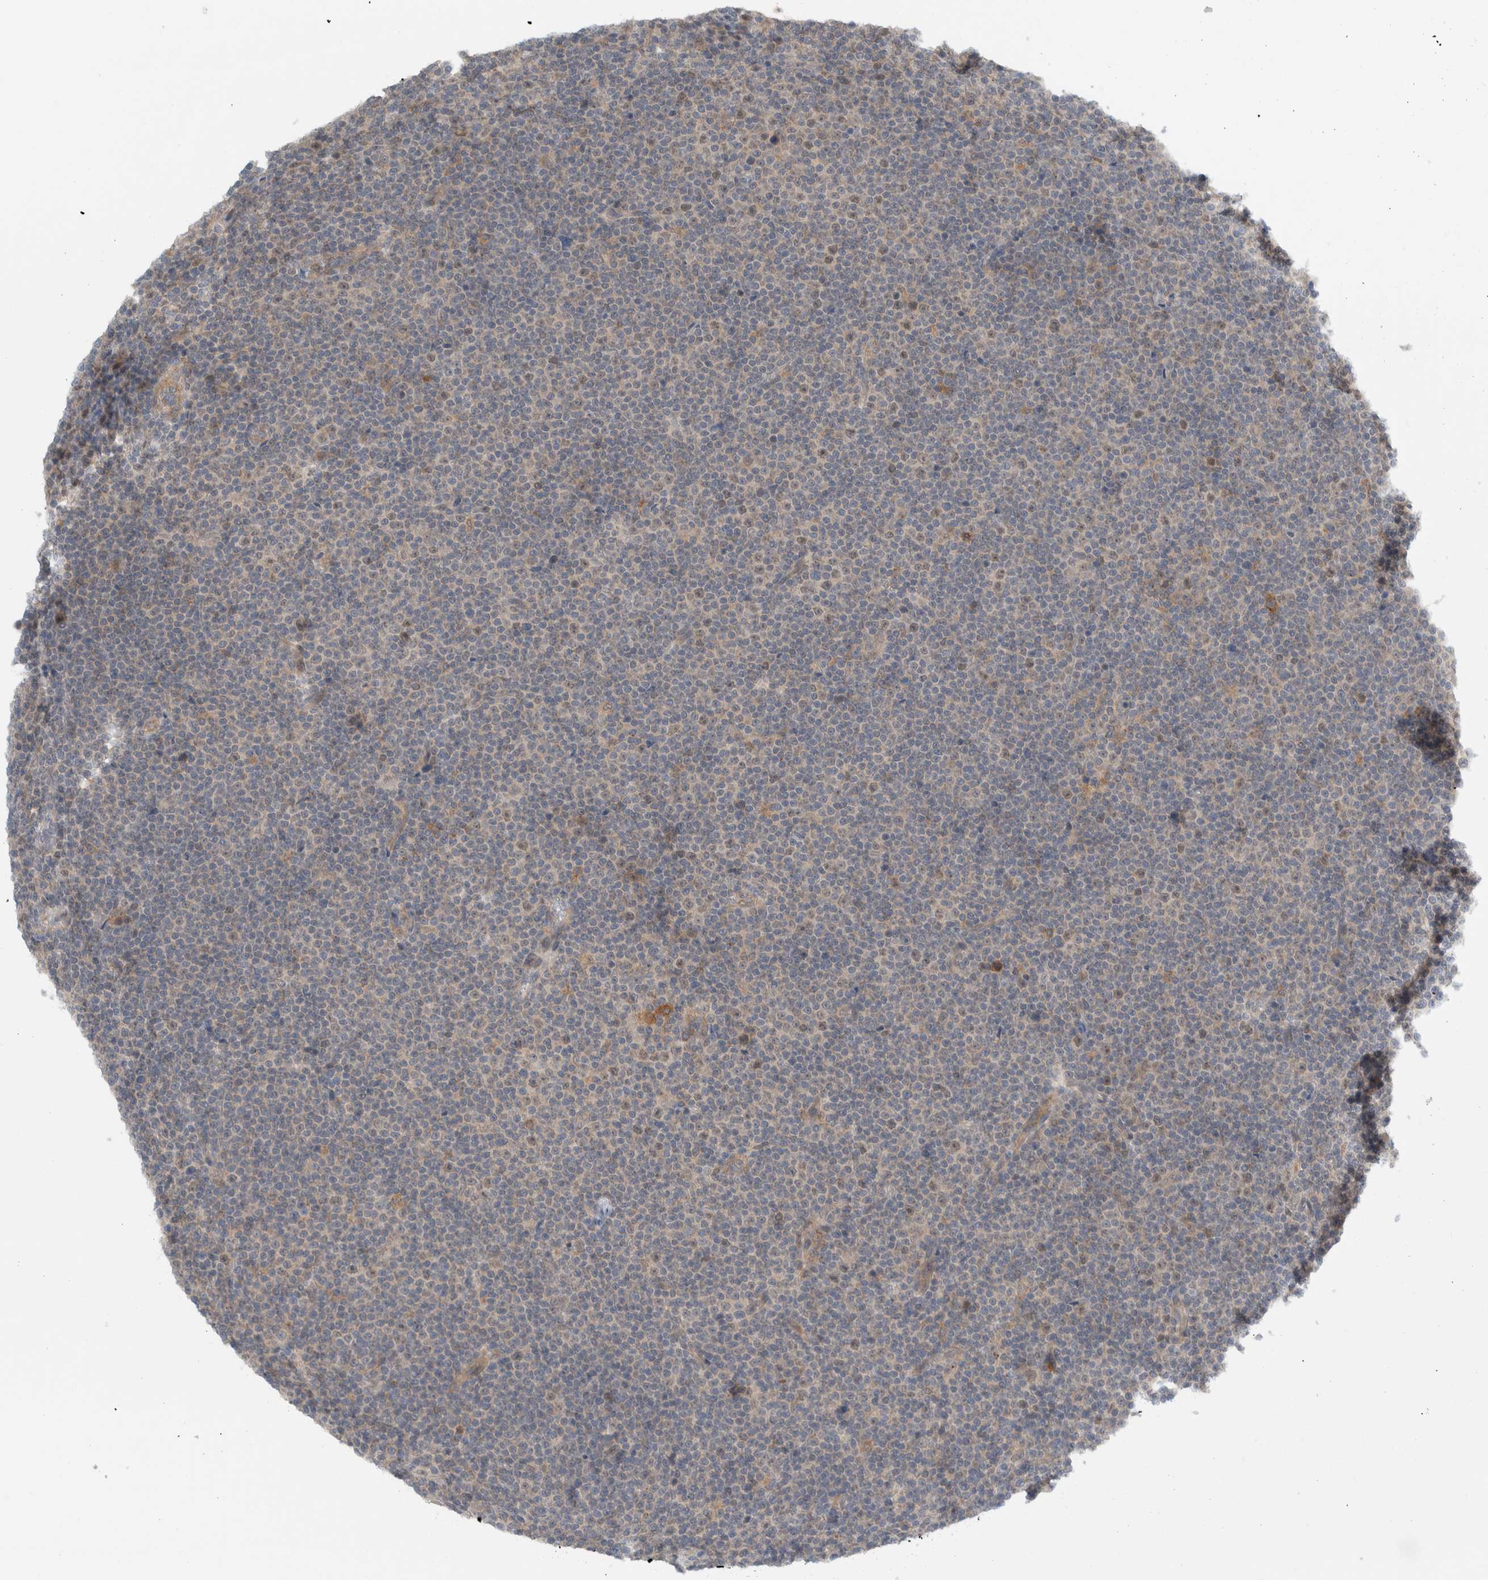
{"staining": {"intensity": "weak", "quantity": "25%-75%", "location": "cytoplasmic/membranous,nuclear"}, "tissue": "lymphoma", "cell_type": "Tumor cells", "image_type": "cancer", "snomed": [{"axis": "morphology", "description": "Malignant lymphoma, non-Hodgkin's type, Low grade"}, {"axis": "topography", "description": "Lymph node"}], "caption": "DAB (3,3'-diaminobenzidine) immunohistochemical staining of human lymphoma displays weak cytoplasmic/membranous and nuclear protein positivity in approximately 25%-75% of tumor cells.", "gene": "MPRIP", "patient": {"sex": "female", "age": 67}}